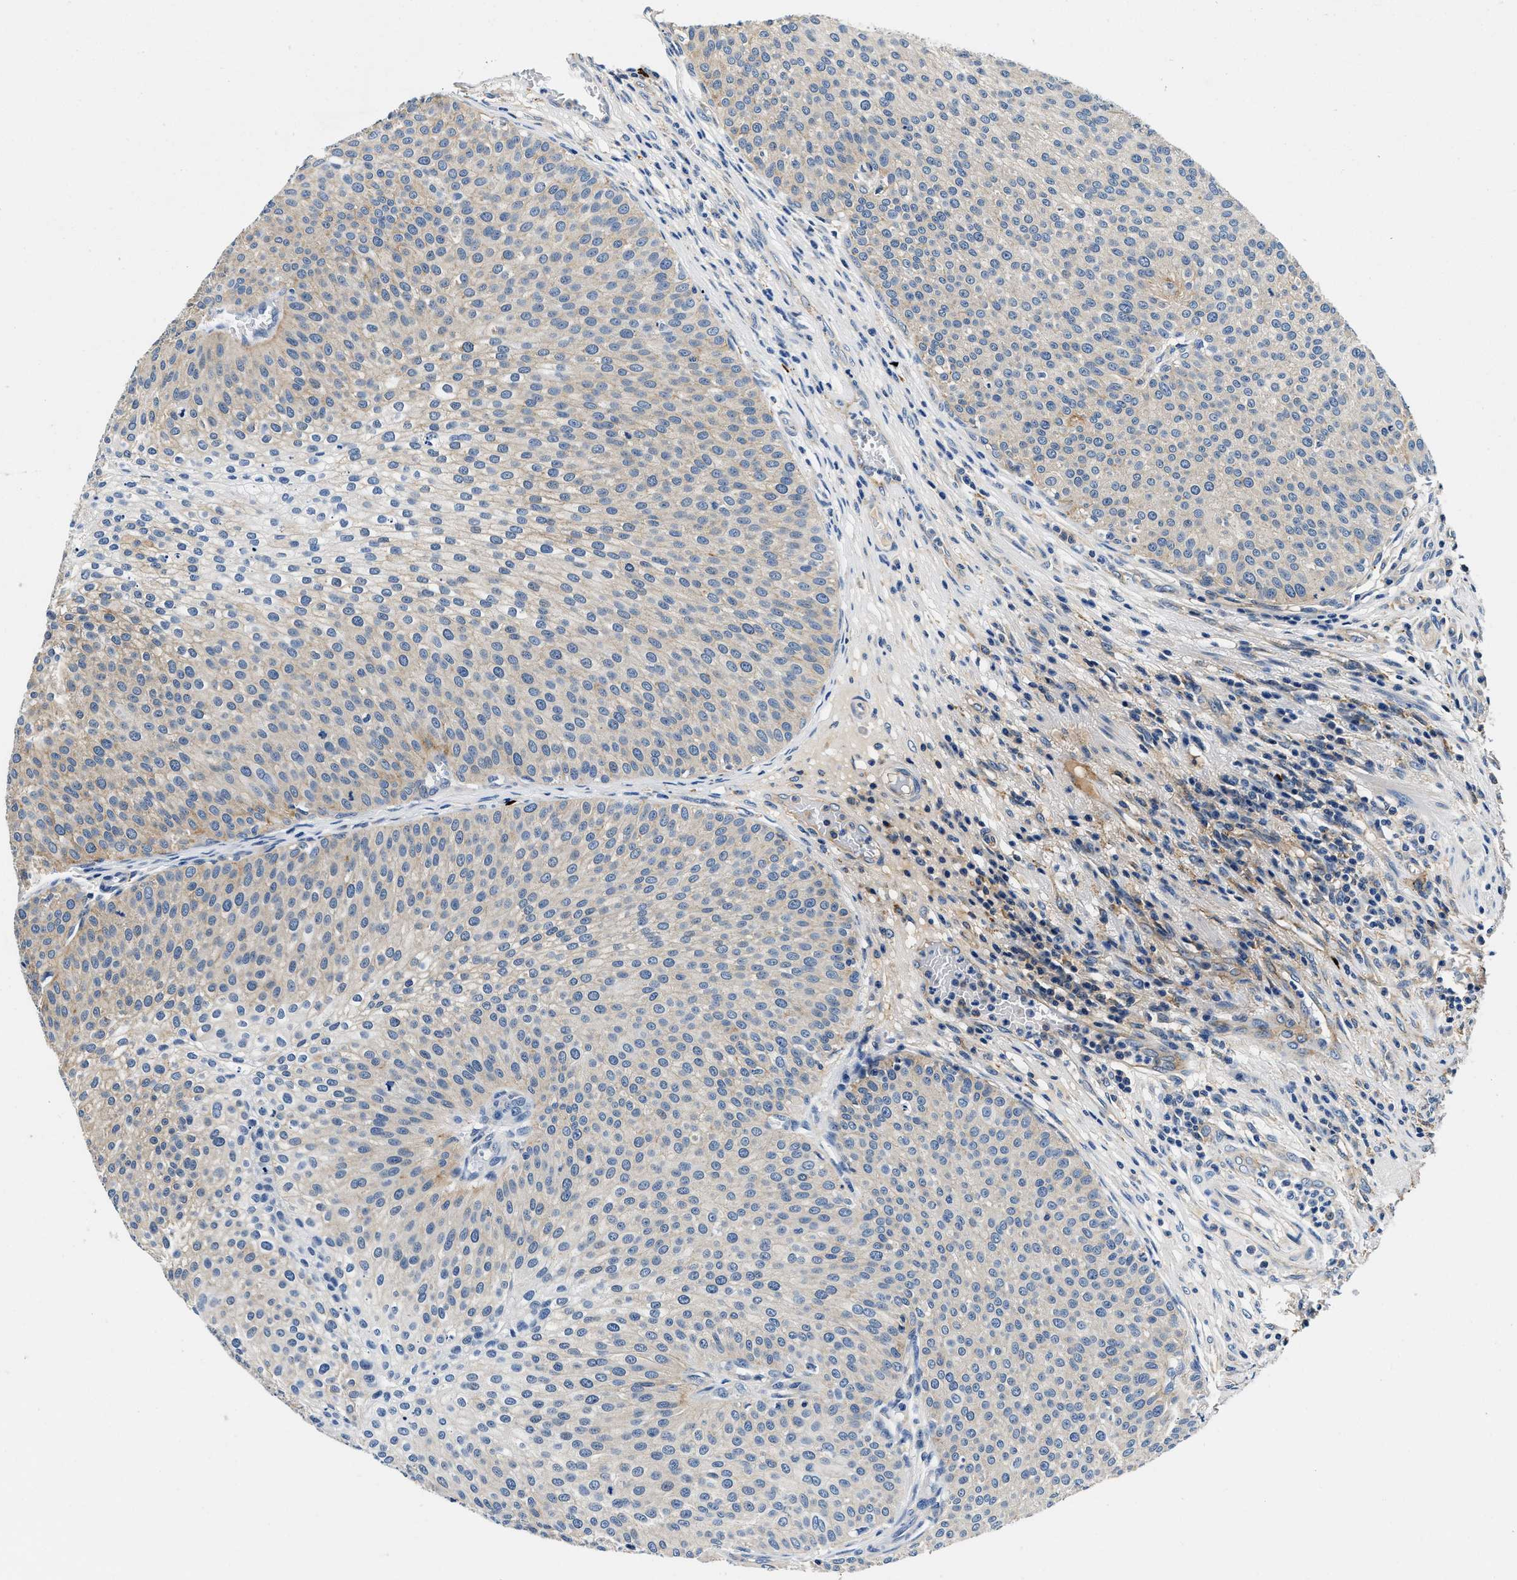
{"staining": {"intensity": "weak", "quantity": "<25%", "location": "cytoplasmic/membranous"}, "tissue": "urothelial cancer", "cell_type": "Tumor cells", "image_type": "cancer", "snomed": [{"axis": "morphology", "description": "Urothelial carcinoma, Low grade"}, {"axis": "topography", "description": "Smooth muscle"}, {"axis": "topography", "description": "Urinary bladder"}], "caption": "There is no significant positivity in tumor cells of low-grade urothelial carcinoma.", "gene": "ZFAND3", "patient": {"sex": "male", "age": 60}}